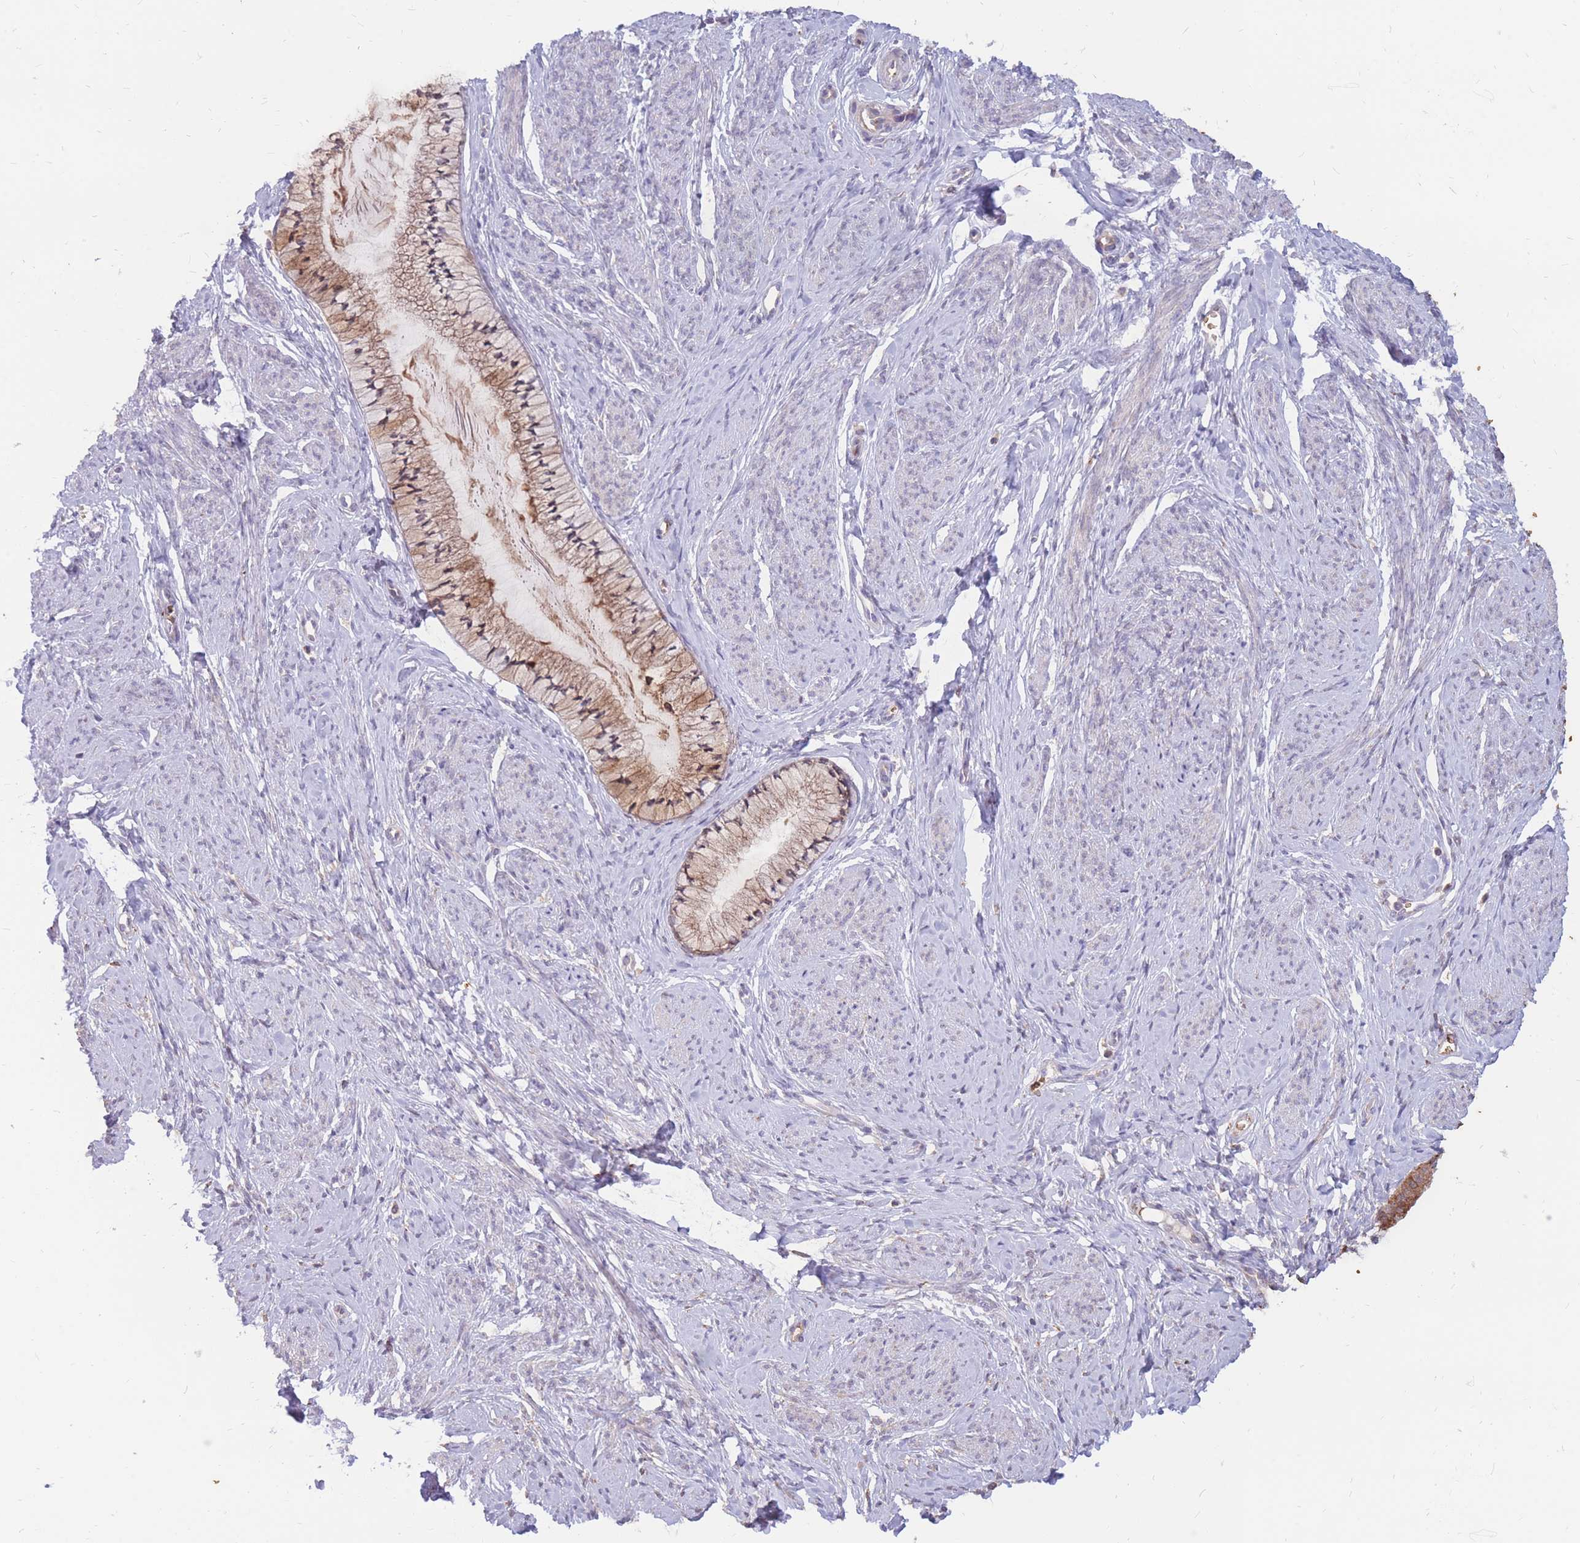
{"staining": {"intensity": "moderate", "quantity": ">75%", "location": "cytoplasmic/membranous"}, "tissue": "cervix", "cell_type": "Glandular cells", "image_type": "normal", "snomed": [{"axis": "morphology", "description": "Normal tissue, NOS"}, {"axis": "topography", "description": "Cervix"}], "caption": "Human cervix stained with a brown dye shows moderate cytoplasmic/membranous positive positivity in about >75% of glandular cells.", "gene": "ATP10D", "patient": {"sex": "female", "age": 42}}